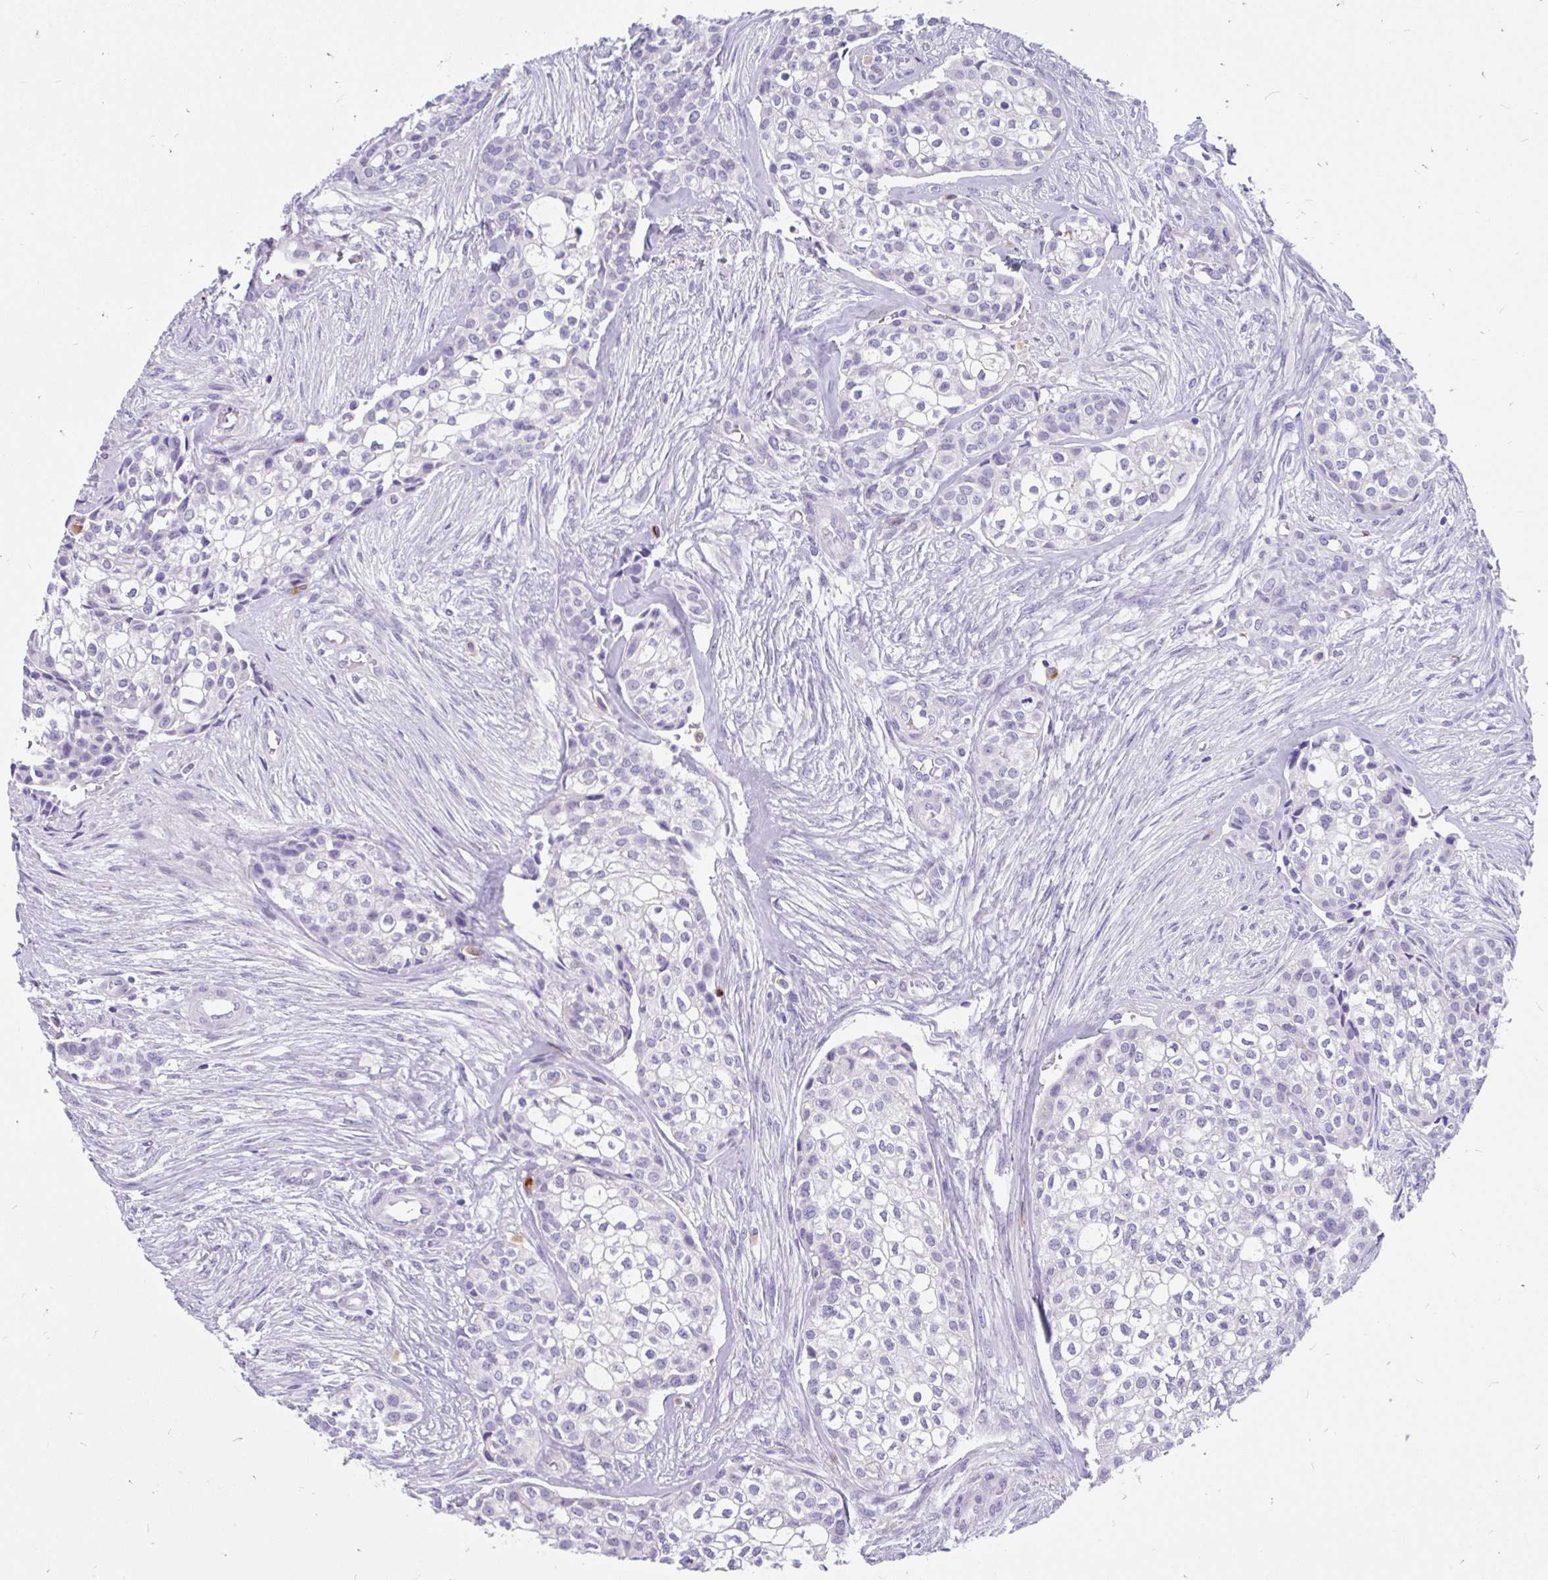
{"staining": {"intensity": "negative", "quantity": "none", "location": "none"}, "tissue": "head and neck cancer", "cell_type": "Tumor cells", "image_type": "cancer", "snomed": [{"axis": "morphology", "description": "Adenocarcinoma, NOS"}, {"axis": "topography", "description": "Head-Neck"}], "caption": "Tumor cells are negative for brown protein staining in head and neck adenocarcinoma.", "gene": "KIAA2013", "patient": {"sex": "male", "age": 81}}